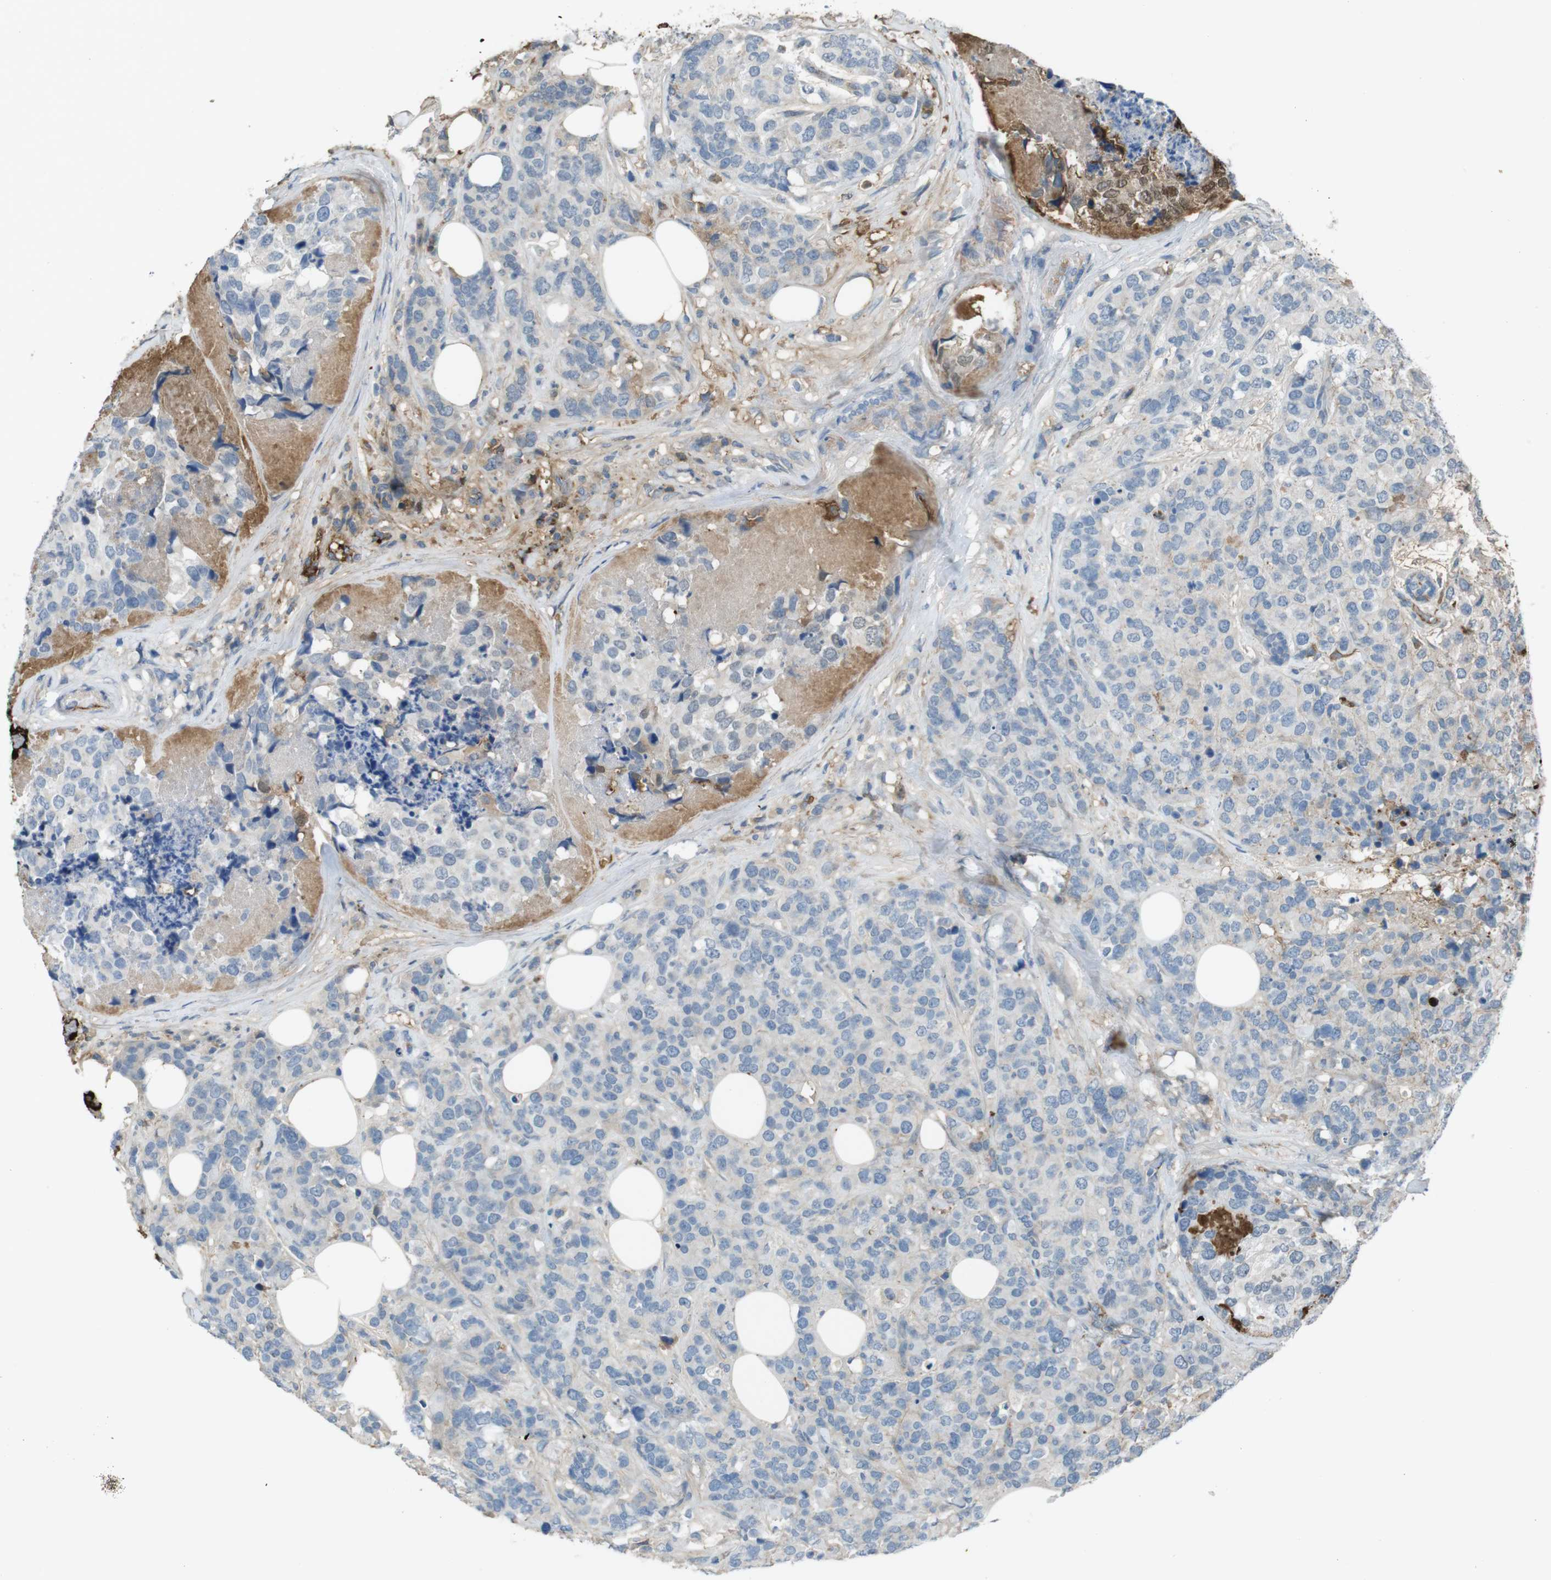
{"staining": {"intensity": "moderate", "quantity": "<25%", "location": "cytoplasmic/membranous"}, "tissue": "breast cancer", "cell_type": "Tumor cells", "image_type": "cancer", "snomed": [{"axis": "morphology", "description": "Lobular carcinoma"}, {"axis": "topography", "description": "Breast"}], "caption": "A brown stain labels moderate cytoplasmic/membranous positivity of a protein in human breast cancer (lobular carcinoma) tumor cells.", "gene": "LTBP4", "patient": {"sex": "female", "age": 59}}